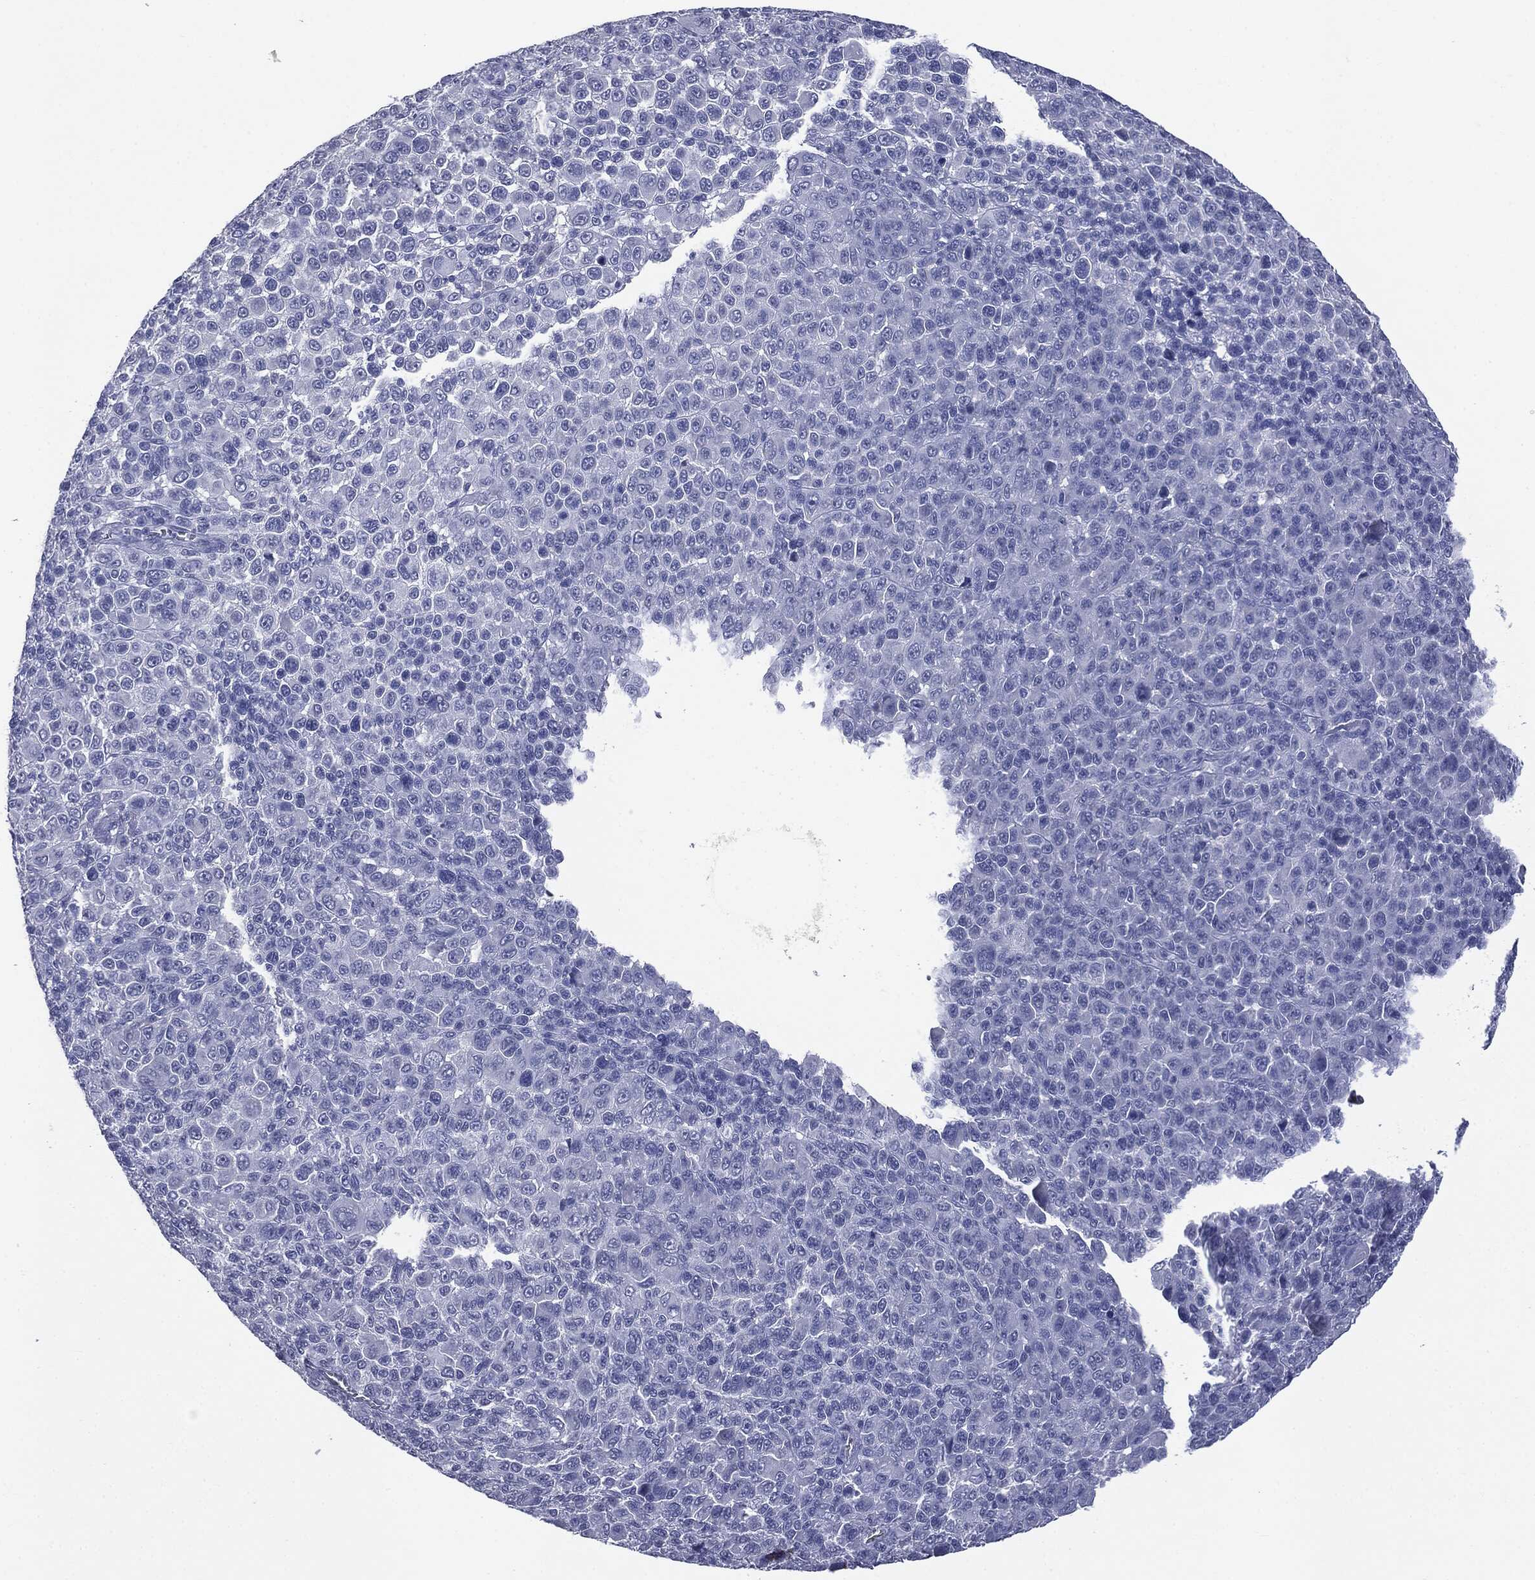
{"staining": {"intensity": "negative", "quantity": "none", "location": "none"}, "tissue": "melanoma", "cell_type": "Tumor cells", "image_type": "cancer", "snomed": [{"axis": "morphology", "description": "Malignant melanoma, NOS"}, {"axis": "topography", "description": "Skin"}], "caption": "A photomicrograph of malignant melanoma stained for a protein shows no brown staining in tumor cells.", "gene": "TSHB", "patient": {"sex": "female", "age": 57}}